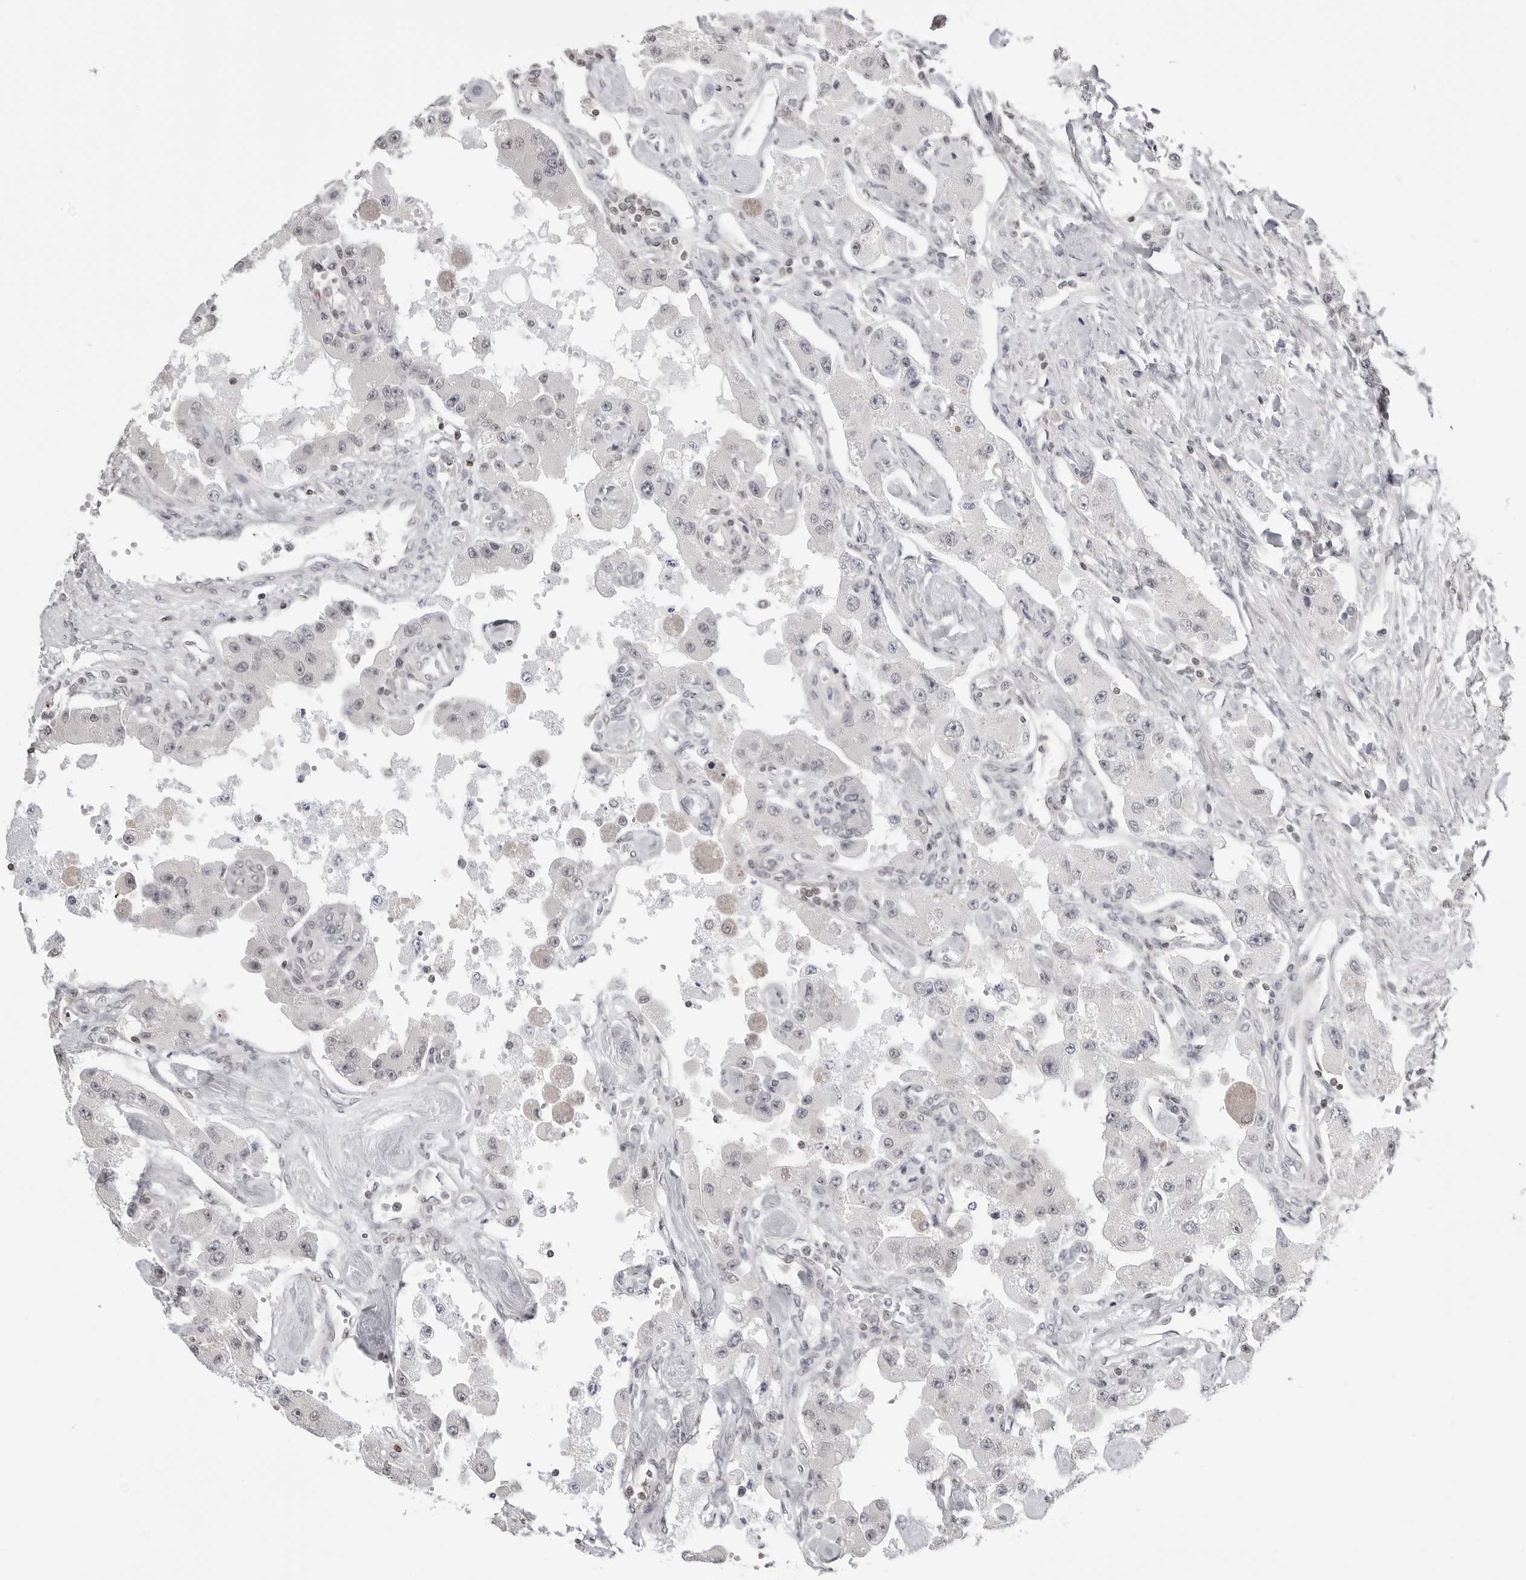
{"staining": {"intensity": "negative", "quantity": "none", "location": "none"}, "tissue": "carcinoid", "cell_type": "Tumor cells", "image_type": "cancer", "snomed": [{"axis": "morphology", "description": "Carcinoid, malignant, NOS"}, {"axis": "topography", "description": "Pancreas"}], "caption": "An immunohistochemistry photomicrograph of malignant carcinoid is shown. There is no staining in tumor cells of malignant carcinoid. Brightfield microscopy of immunohistochemistry stained with DAB (3,3'-diaminobenzidine) (brown) and hematoxylin (blue), captured at high magnification.", "gene": "YWHAG", "patient": {"sex": "male", "age": 41}}